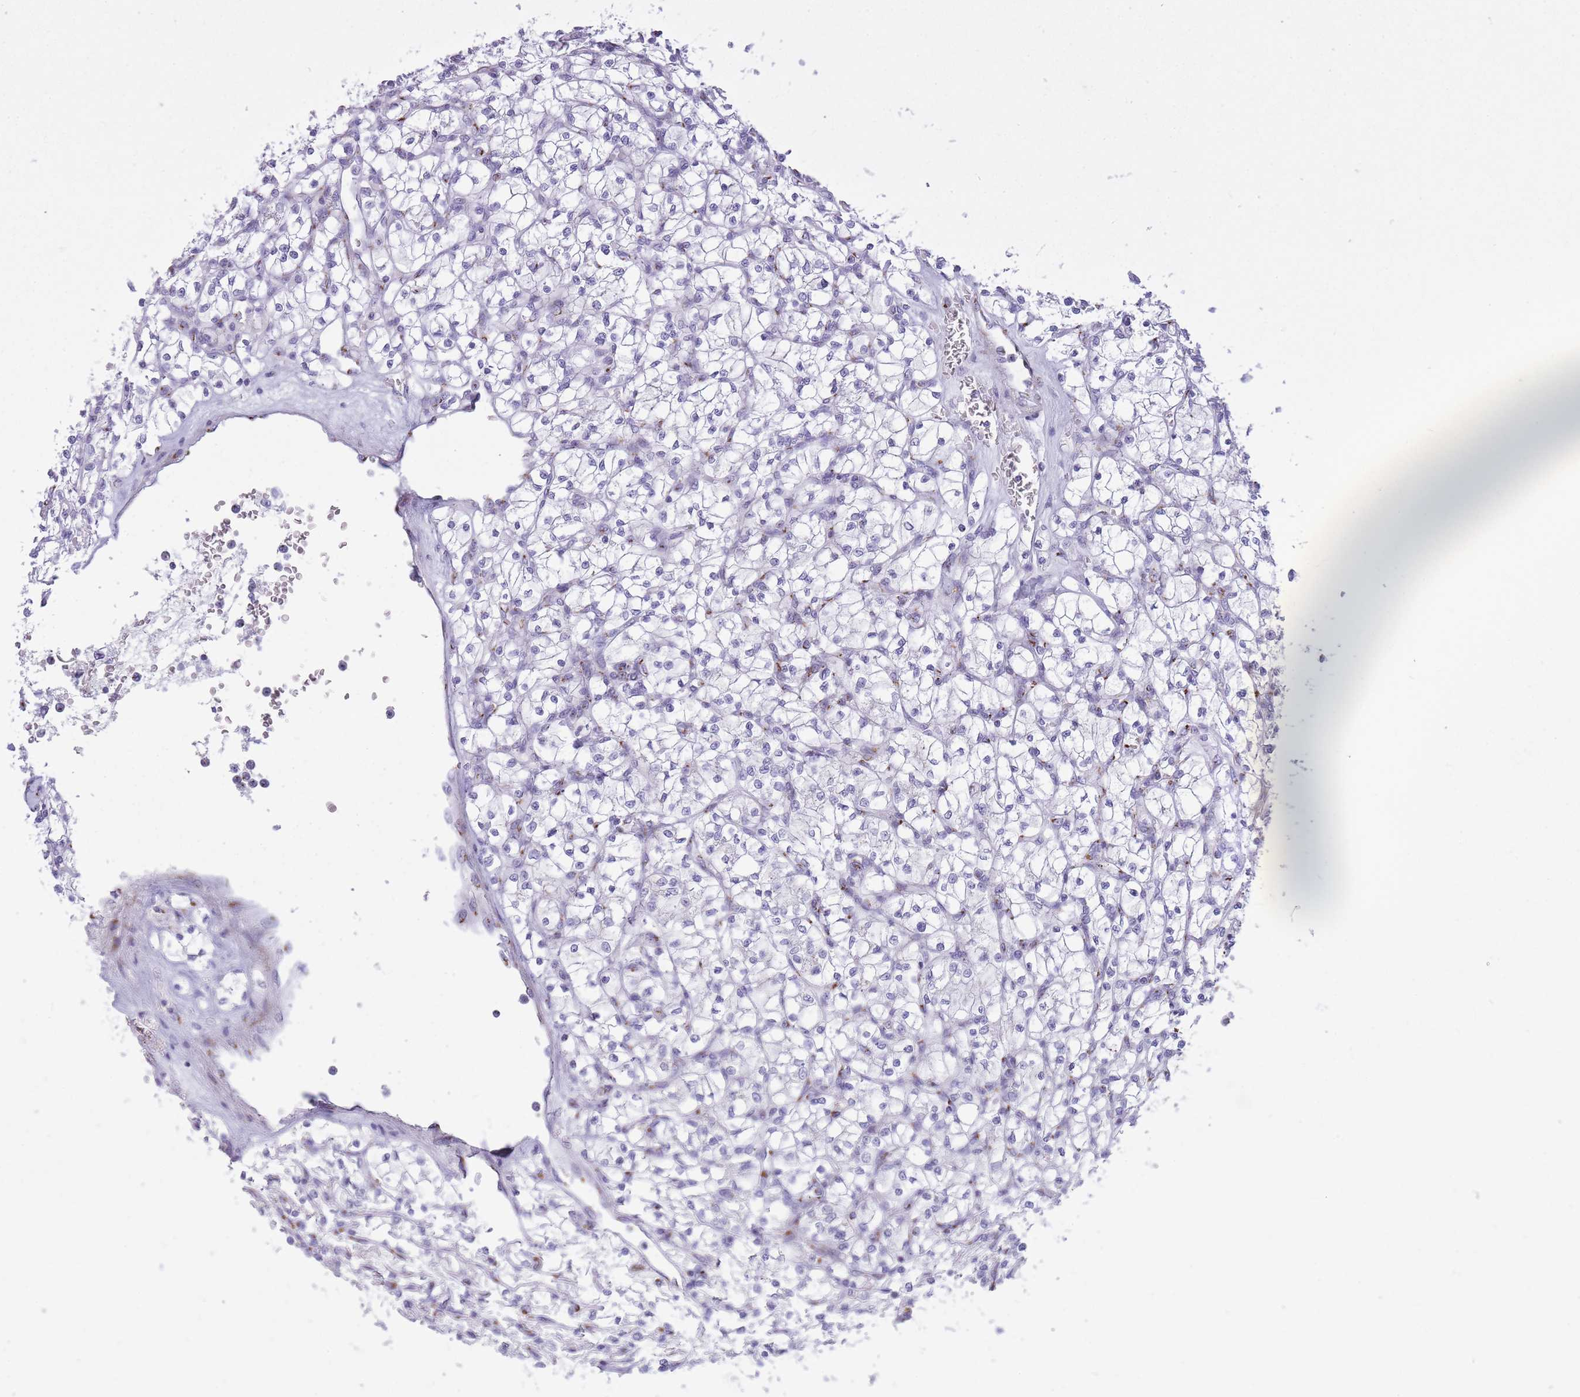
{"staining": {"intensity": "negative", "quantity": "none", "location": "none"}, "tissue": "renal cancer", "cell_type": "Tumor cells", "image_type": "cancer", "snomed": [{"axis": "morphology", "description": "Adenocarcinoma, NOS"}, {"axis": "topography", "description": "Kidney"}], "caption": "DAB immunohistochemical staining of renal adenocarcinoma shows no significant expression in tumor cells. (IHC, brightfield microscopy, high magnification).", "gene": "B4GALT2", "patient": {"sex": "female", "age": 64}}